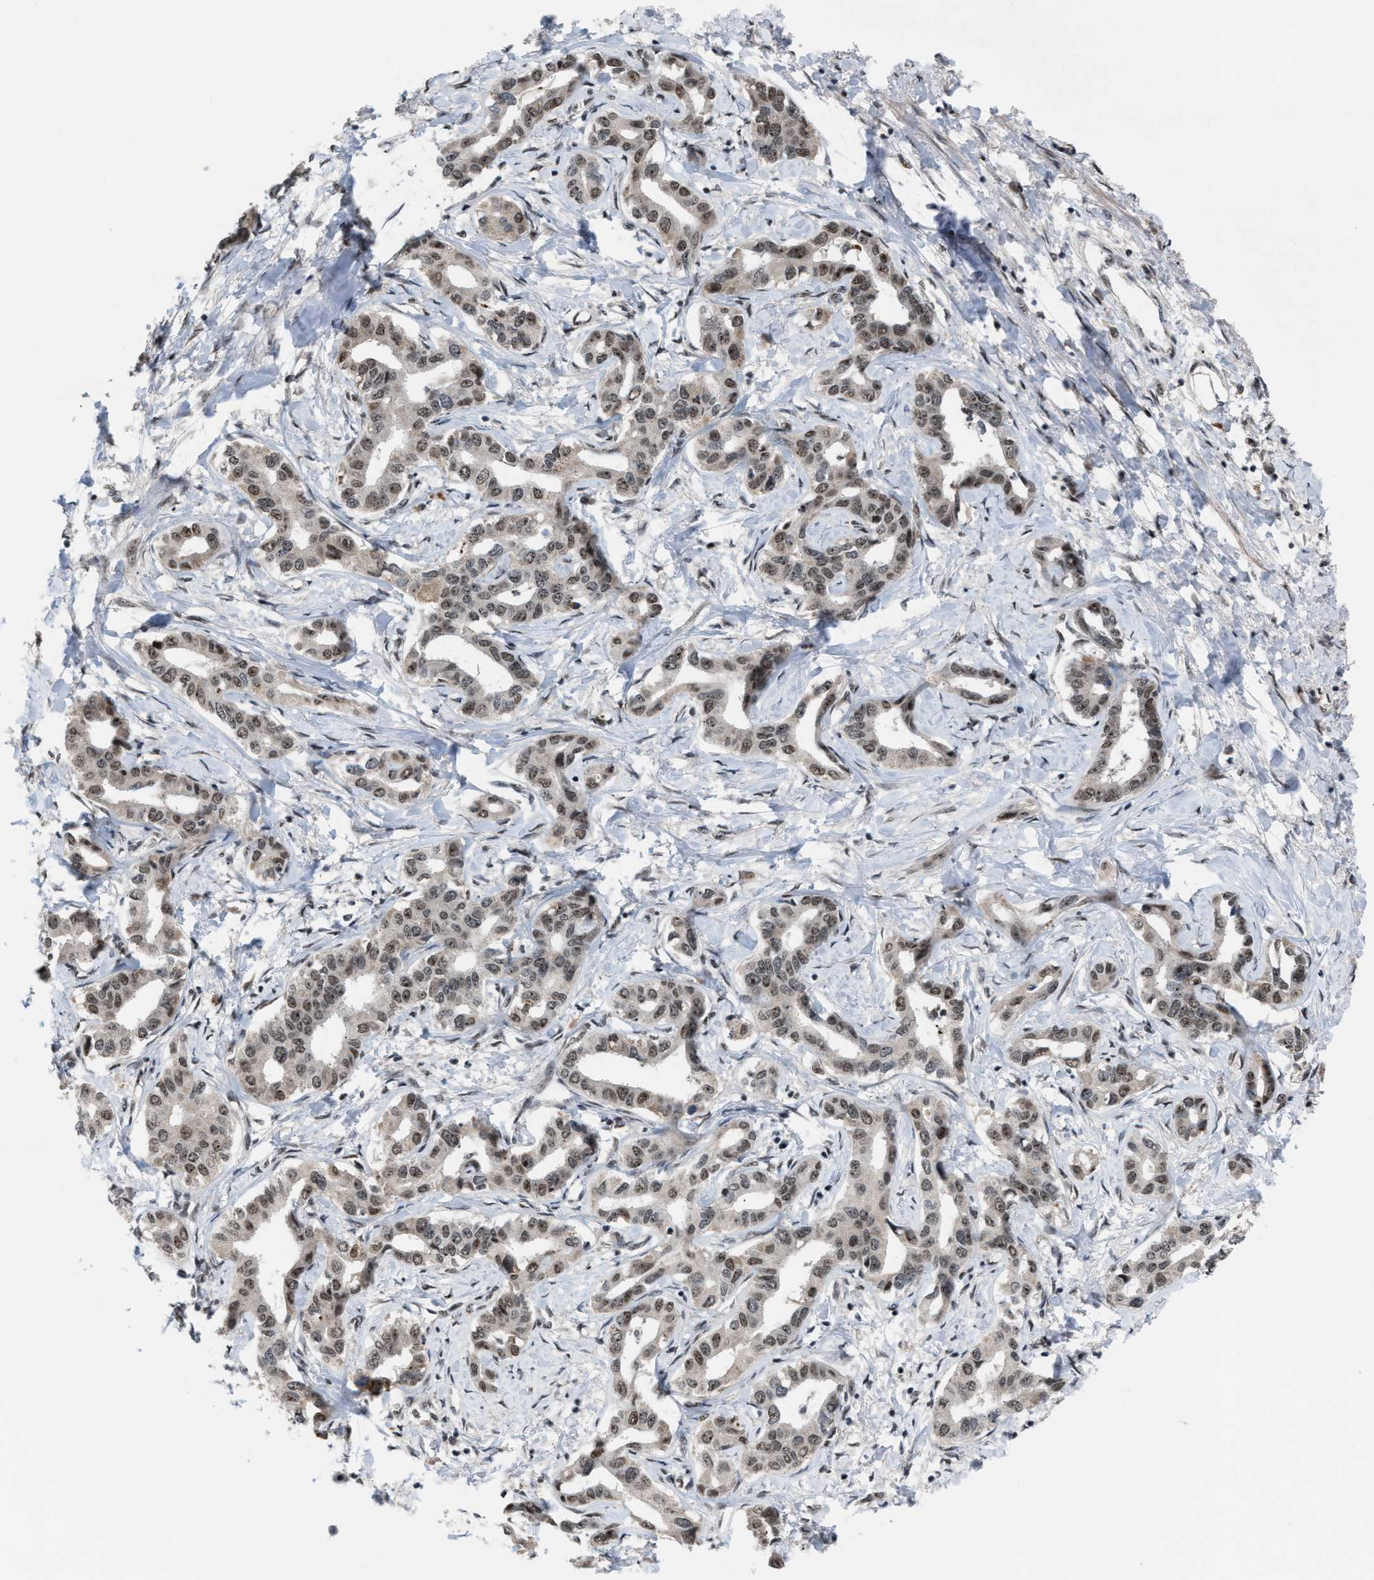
{"staining": {"intensity": "weak", "quantity": ">75%", "location": "nuclear"}, "tissue": "liver cancer", "cell_type": "Tumor cells", "image_type": "cancer", "snomed": [{"axis": "morphology", "description": "Cholangiocarcinoma"}, {"axis": "topography", "description": "Liver"}], "caption": "Brown immunohistochemical staining in human liver cholangiocarcinoma demonstrates weak nuclear positivity in approximately >75% of tumor cells. The staining is performed using DAB brown chromogen to label protein expression. The nuclei are counter-stained blue using hematoxylin.", "gene": "PRPF4", "patient": {"sex": "male", "age": 59}}